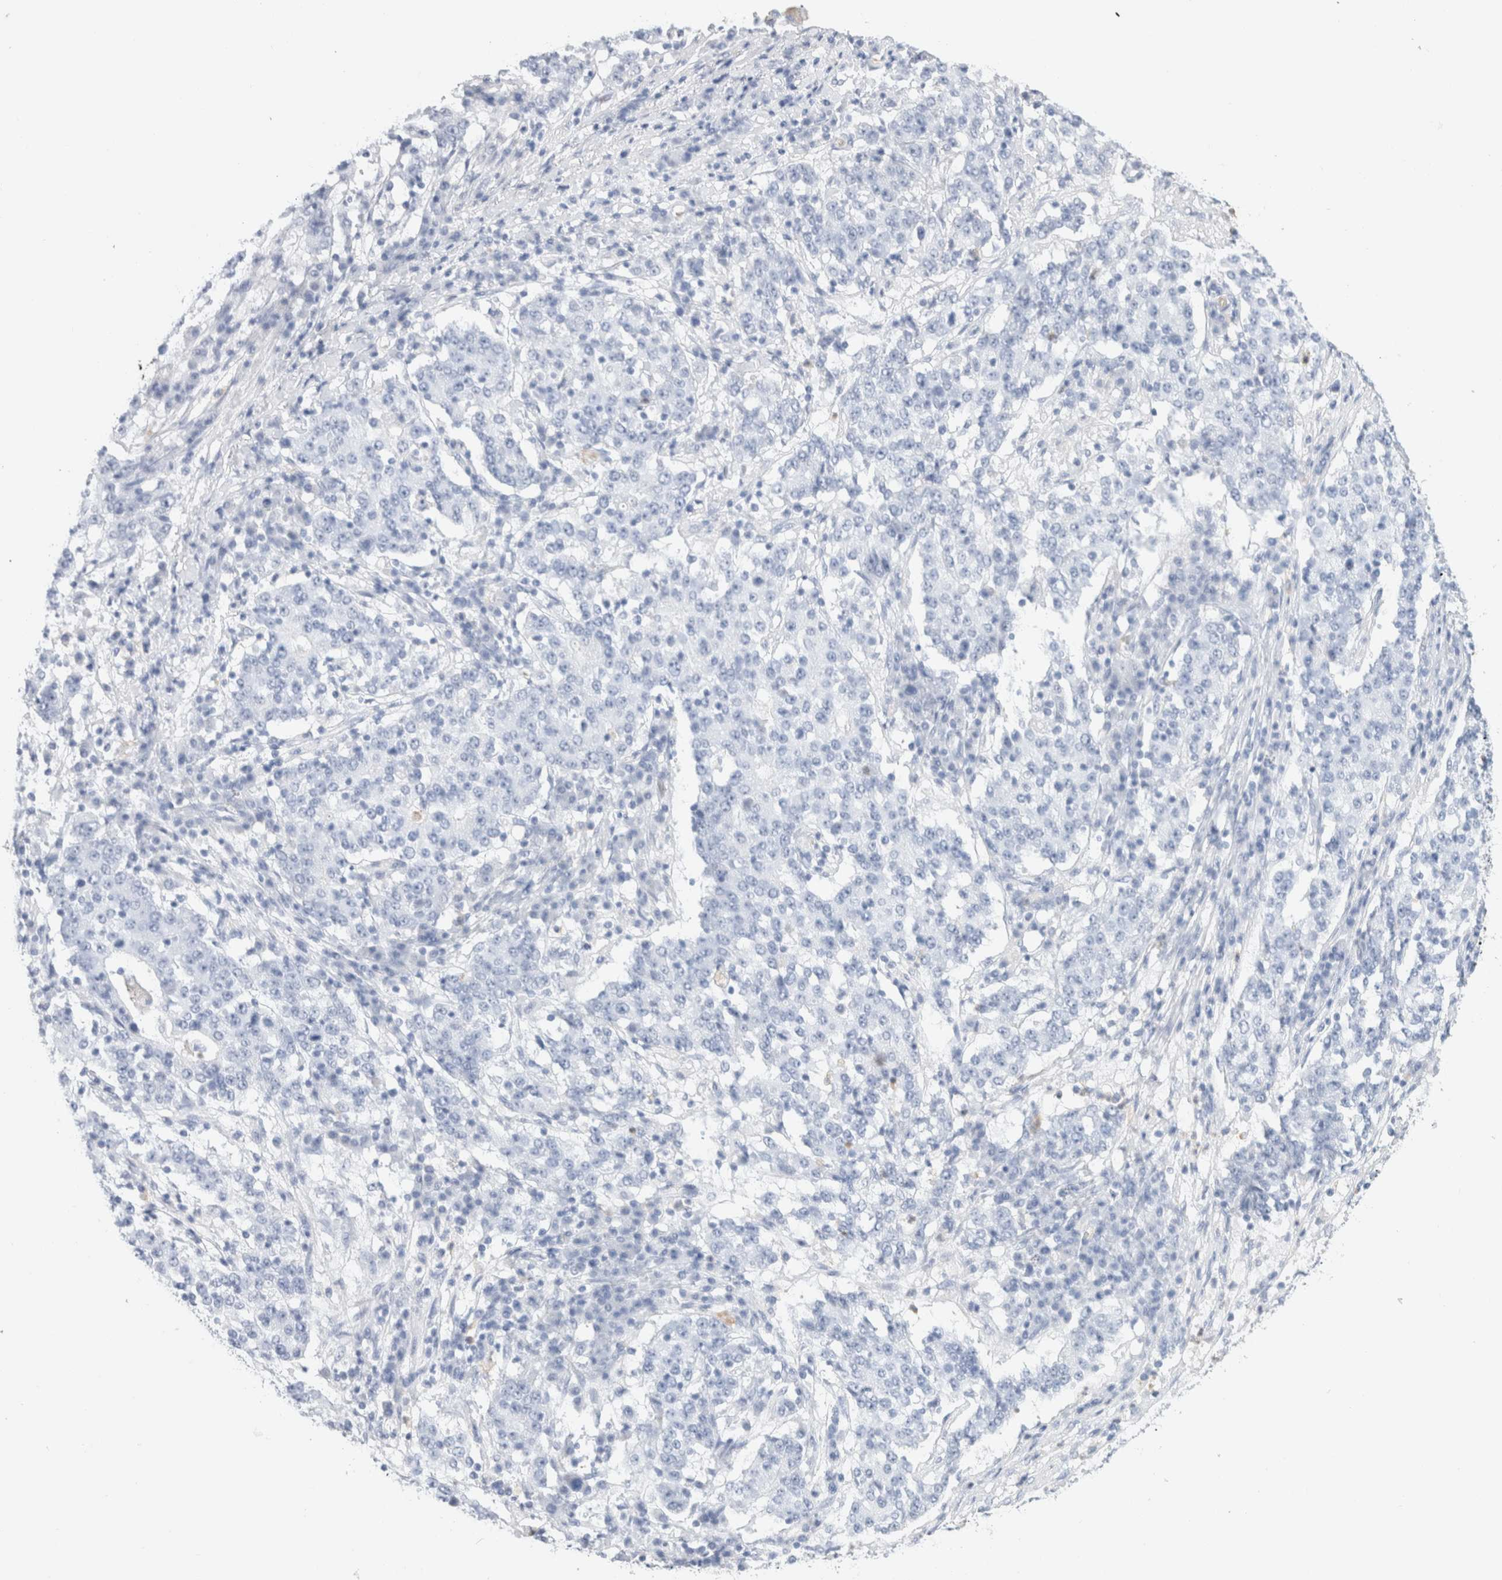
{"staining": {"intensity": "negative", "quantity": "none", "location": "none"}, "tissue": "stomach cancer", "cell_type": "Tumor cells", "image_type": "cancer", "snomed": [{"axis": "morphology", "description": "Adenocarcinoma, NOS"}, {"axis": "topography", "description": "Stomach"}], "caption": "Stomach cancer was stained to show a protein in brown. There is no significant expression in tumor cells. Nuclei are stained in blue.", "gene": "ARG1", "patient": {"sex": "male", "age": 59}}